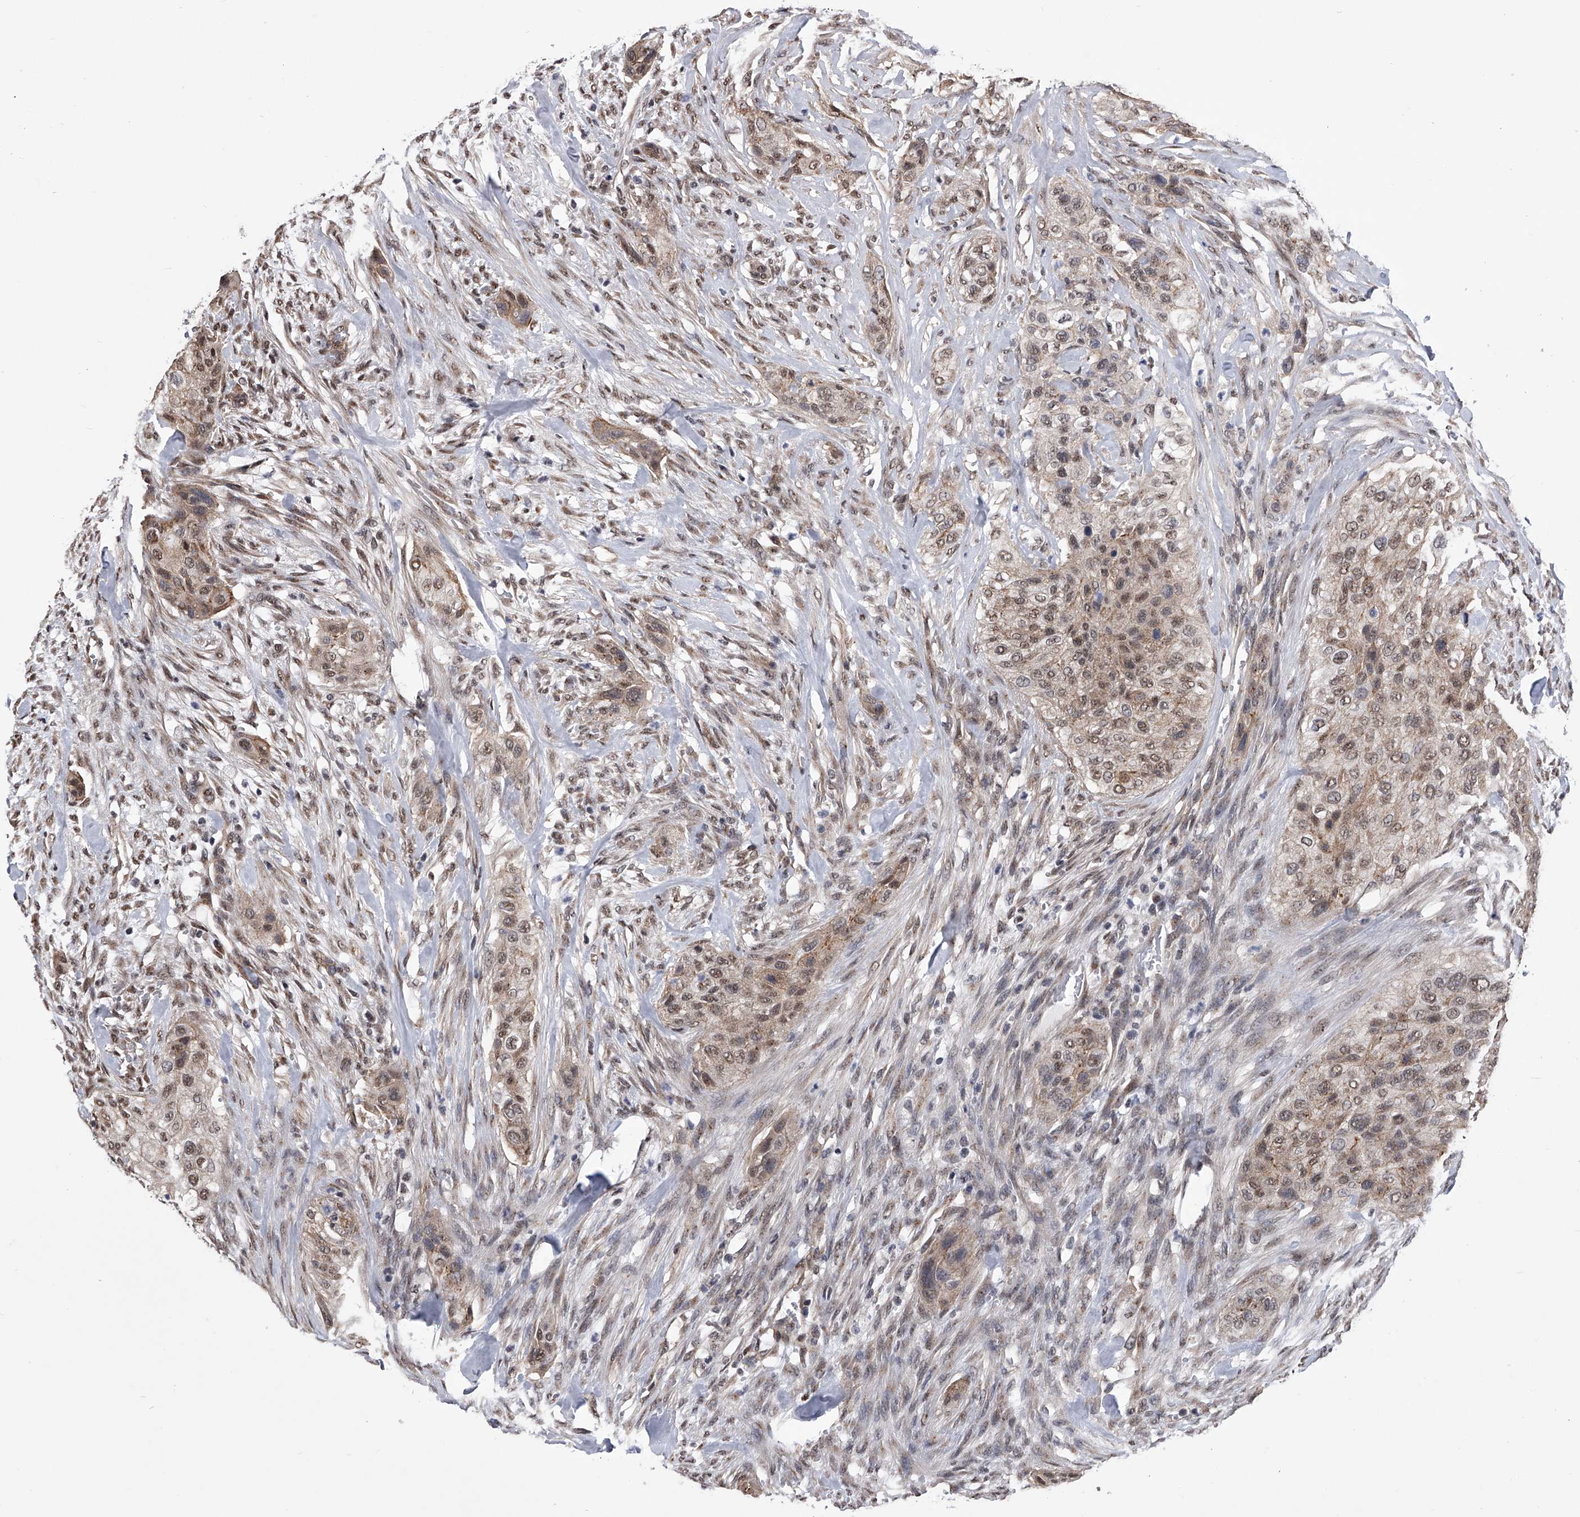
{"staining": {"intensity": "moderate", "quantity": ">75%", "location": "cytoplasmic/membranous,nuclear"}, "tissue": "urothelial cancer", "cell_type": "Tumor cells", "image_type": "cancer", "snomed": [{"axis": "morphology", "description": "Urothelial carcinoma, High grade"}, {"axis": "topography", "description": "Urinary bladder"}], "caption": "Moderate cytoplasmic/membranous and nuclear protein staining is appreciated in about >75% of tumor cells in high-grade urothelial carcinoma.", "gene": "ZNF76", "patient": {"sex": "male", "age": 35}}